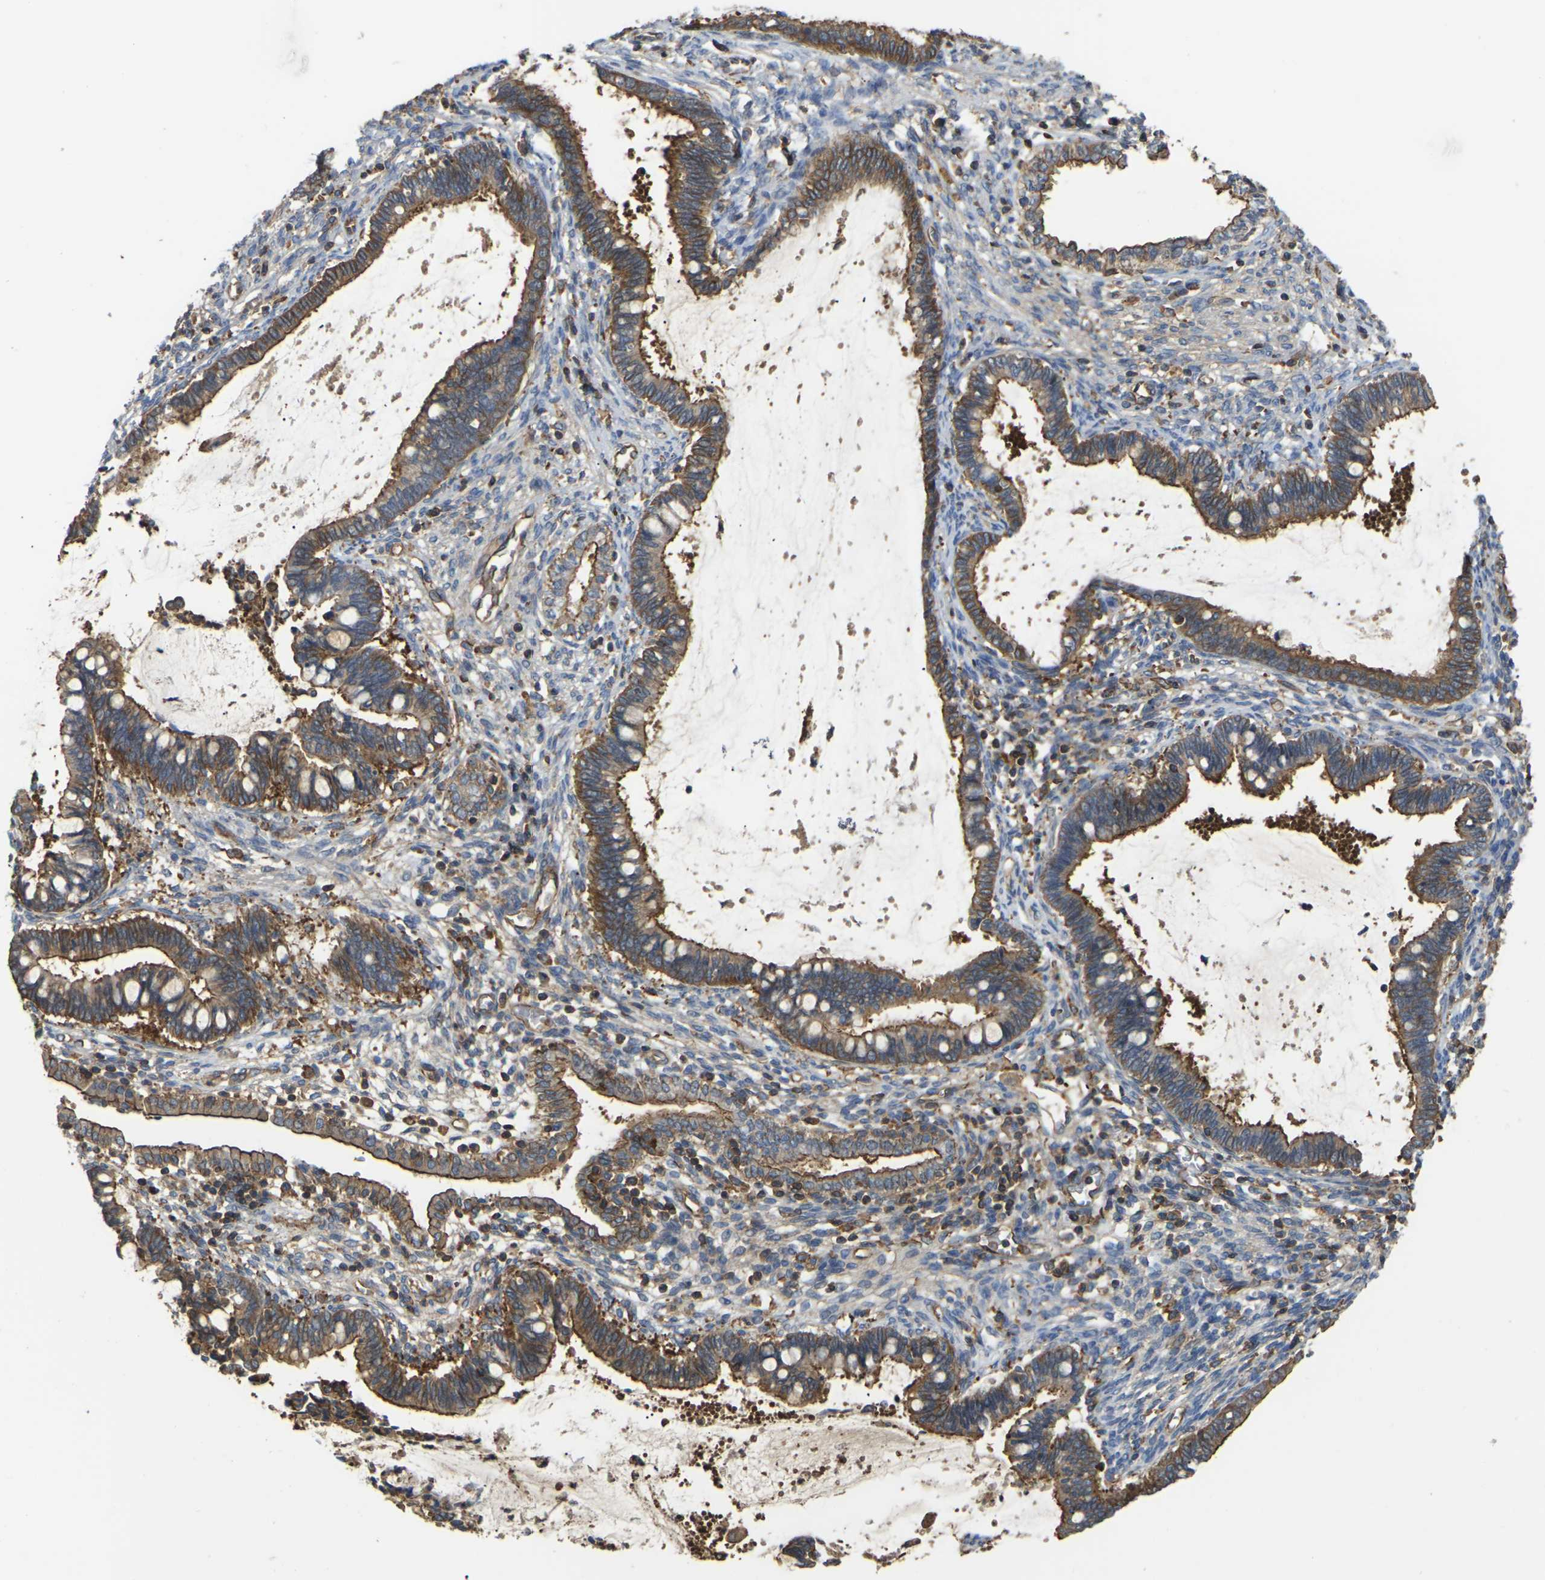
{"staining": {"intensity": "moderate", "quantity": ">75%", "location": "cytoplasmic/membranous"}, "tissue": "cervical cancer", "cell_type": "Tumor cells", "image_type": "cancer", "snomed": [{"axis": "morphology", "description": "Adenocarcinoma, NOS"}, {"axis": "topography", "description": "Cervix"}], "caption": "This photomicrograph reveals IHC staining of adenocarcinoma (cervical), with medium moderate cytoplasmic/membranous positivity in approximately >75% of tumor cells.", "gene": "IQGAP1", "patient": {"sex": "female", "age": 44}}